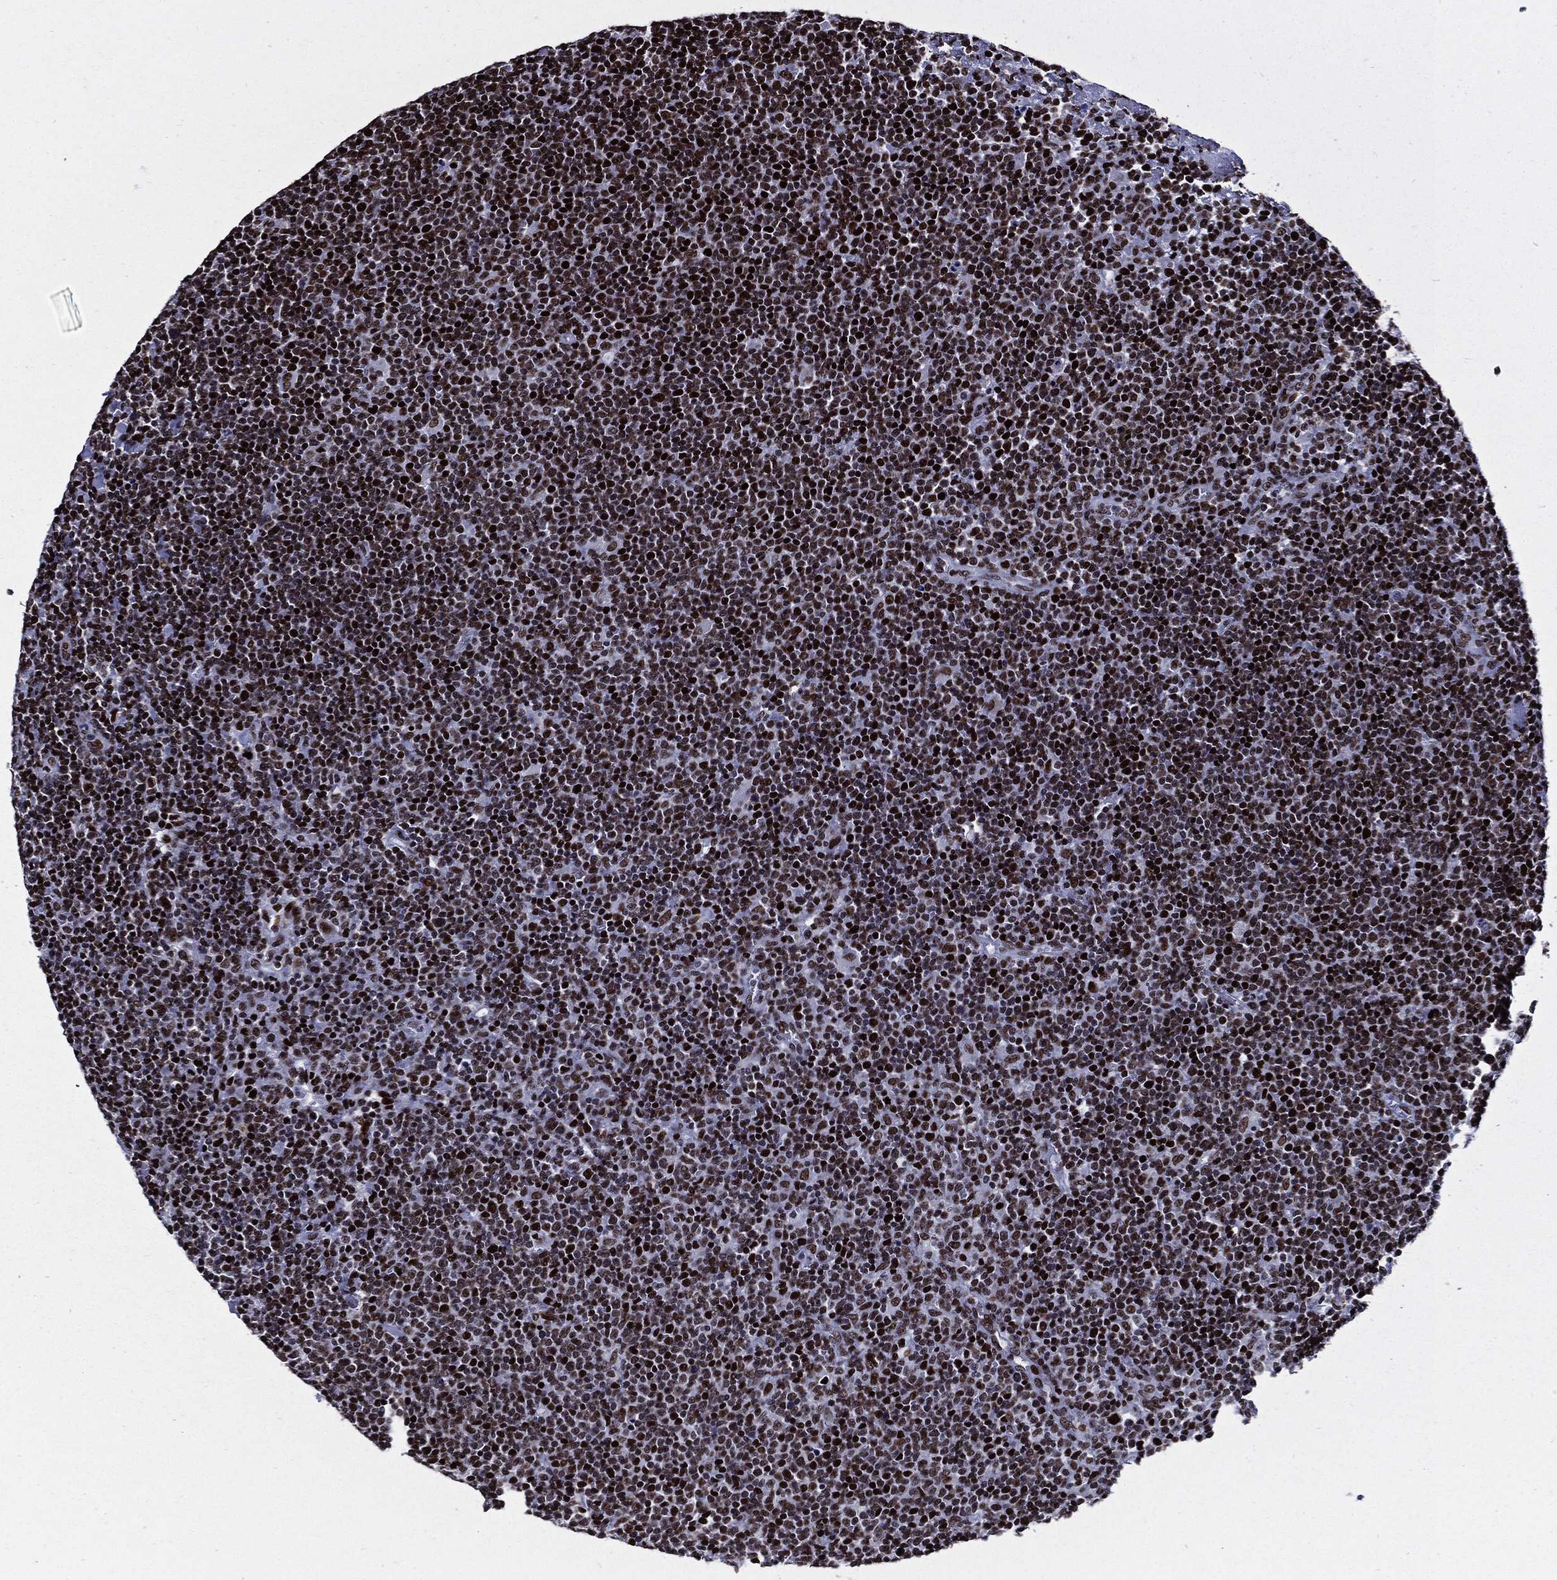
{"staining": {"intensity": "strong", "quantity": ">75%", "location": "nuclear"}, "tissue": "lymphoma", "cell_type": "Tumor cells", "image_type": "cancer", "snomed": [{"axis": "morphology", "description": "Malignant lymphoma, non-Hodgkin's type, High grade"}, {"axis": "topography", "description": "Lymph node"}], "caption": "The immunohistochemical stain shows strong nuclear staining in tumor cells of lymphoma tissue.", "gene": "ZFP91", "patient": {"sex": "male", "age": 61}}